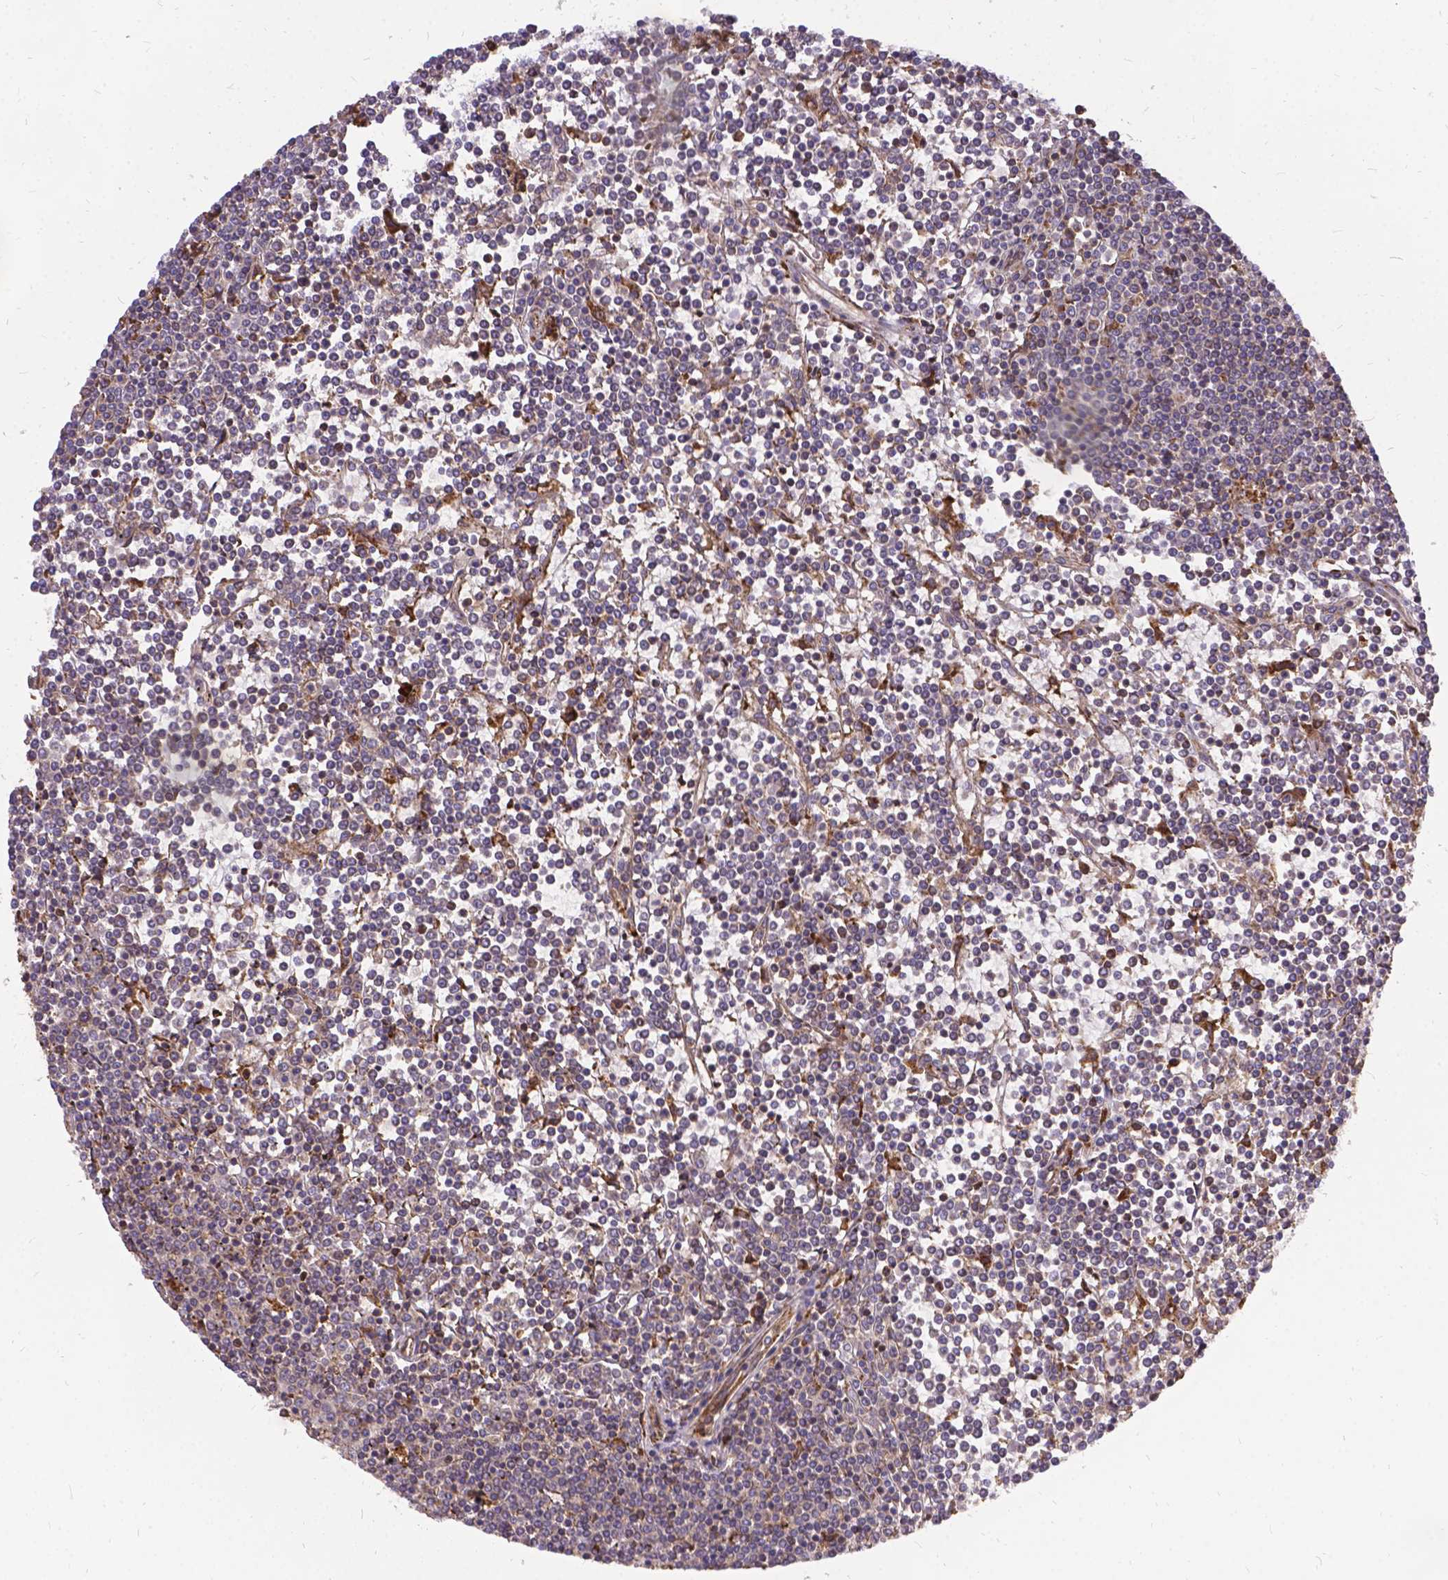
{"staining": {"intensity": "negative", "quantity": "none", "location": "none"}, "tissue": "lymphoma", "cell_type": "Tumor cells", "image_type": "cancer", "snomed": [{"axis": "morphology", "description": "Malignant lymphoma, non-Hodgkin's type, Low grade"}, {"axis": "topography", "description": "Spleen"}], "caption": "Micrograph shows no protein expression in tumor cells of low-grade malignant lymphoma, non-Hodgkin's type tissue.", "gene": "DENND6A", "patient": {"sex": "female", "age": 19}}